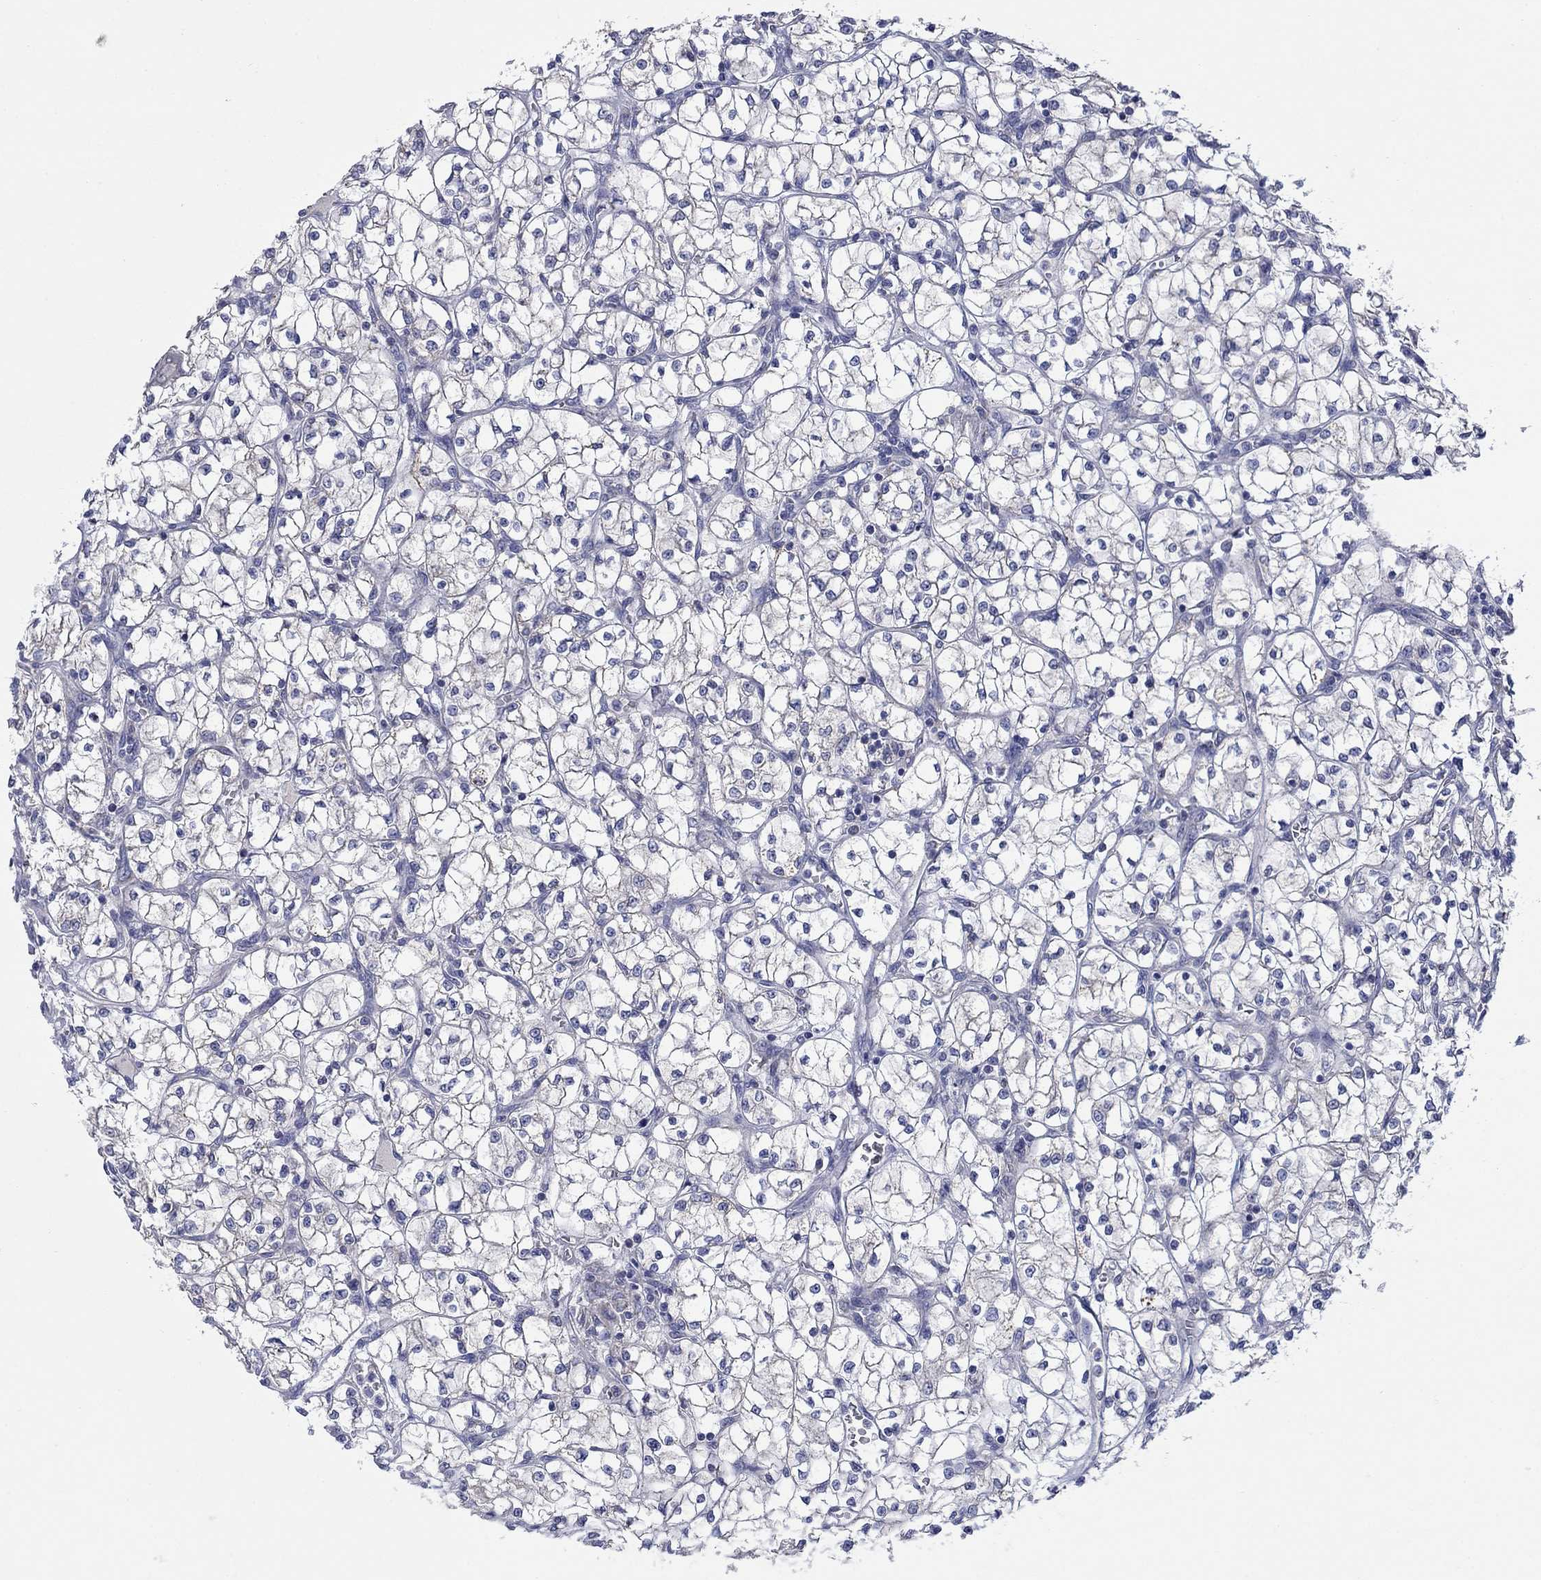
{"staining": {"intensity": "negative", "quantity": "none", "location": "none"}, "tissue": "renal cancer", "cell_type": "Tumor cells", "image_type": "cancer", "snomed": [{"axis": "morphology", "description": "Adenocarcinoma, NOS"}, {"axis": "topography", "description": "Kidney"}], "caption": "DAB (3,3'-diaminobenzidine) immunohistochemical staining of adenocarcinoma (renal) reveals no significant expression in tumor cells. (DAB (3,3'-diaminobenzidine) immunohistochemistry with hematoxylin counter stain).", "gene": "CLVS1", "patient": {"sex": "female", "age": 64}}